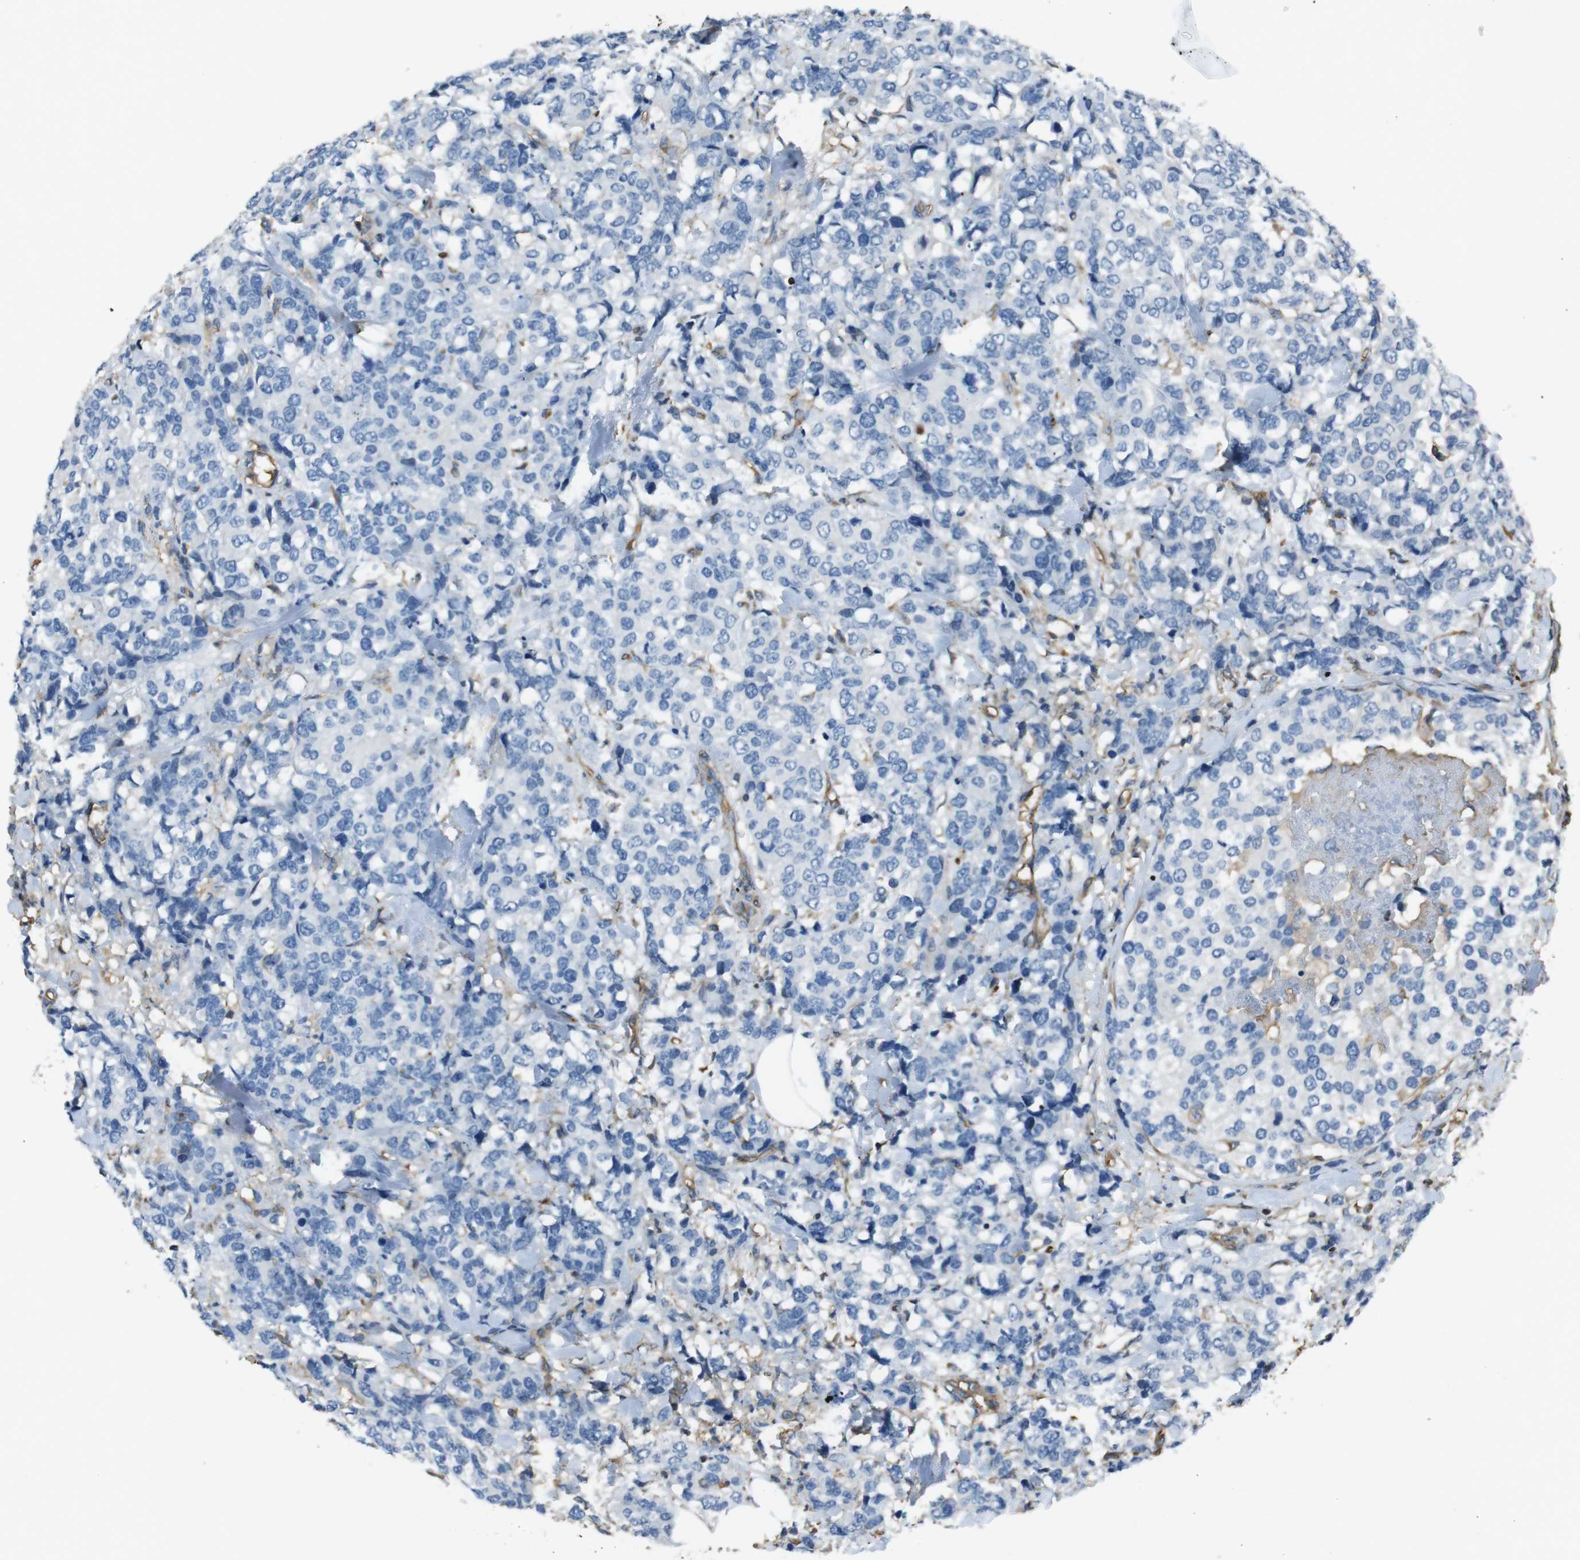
{"staining": {"intensity": "negative", "quantity": "none", "location": "none"}, "tissue": "breast cancer", "cell_type": "Tumor cells", "image_type": "cancer", "snomed": [{"axis": "morphology", "description": "Lobular carcinoma"}, {"axis": "topography", "description": "Breast"}], "caption": "IHC histopathology image of neoplastic tissue: breast lobular carcinoma stained with DAB (3,3'-diaminobenzidine) demonstrates no significant protein positivity in tumor cells.", "gene": "FCAR", "patient": {"sex": "female", "age": 59}}